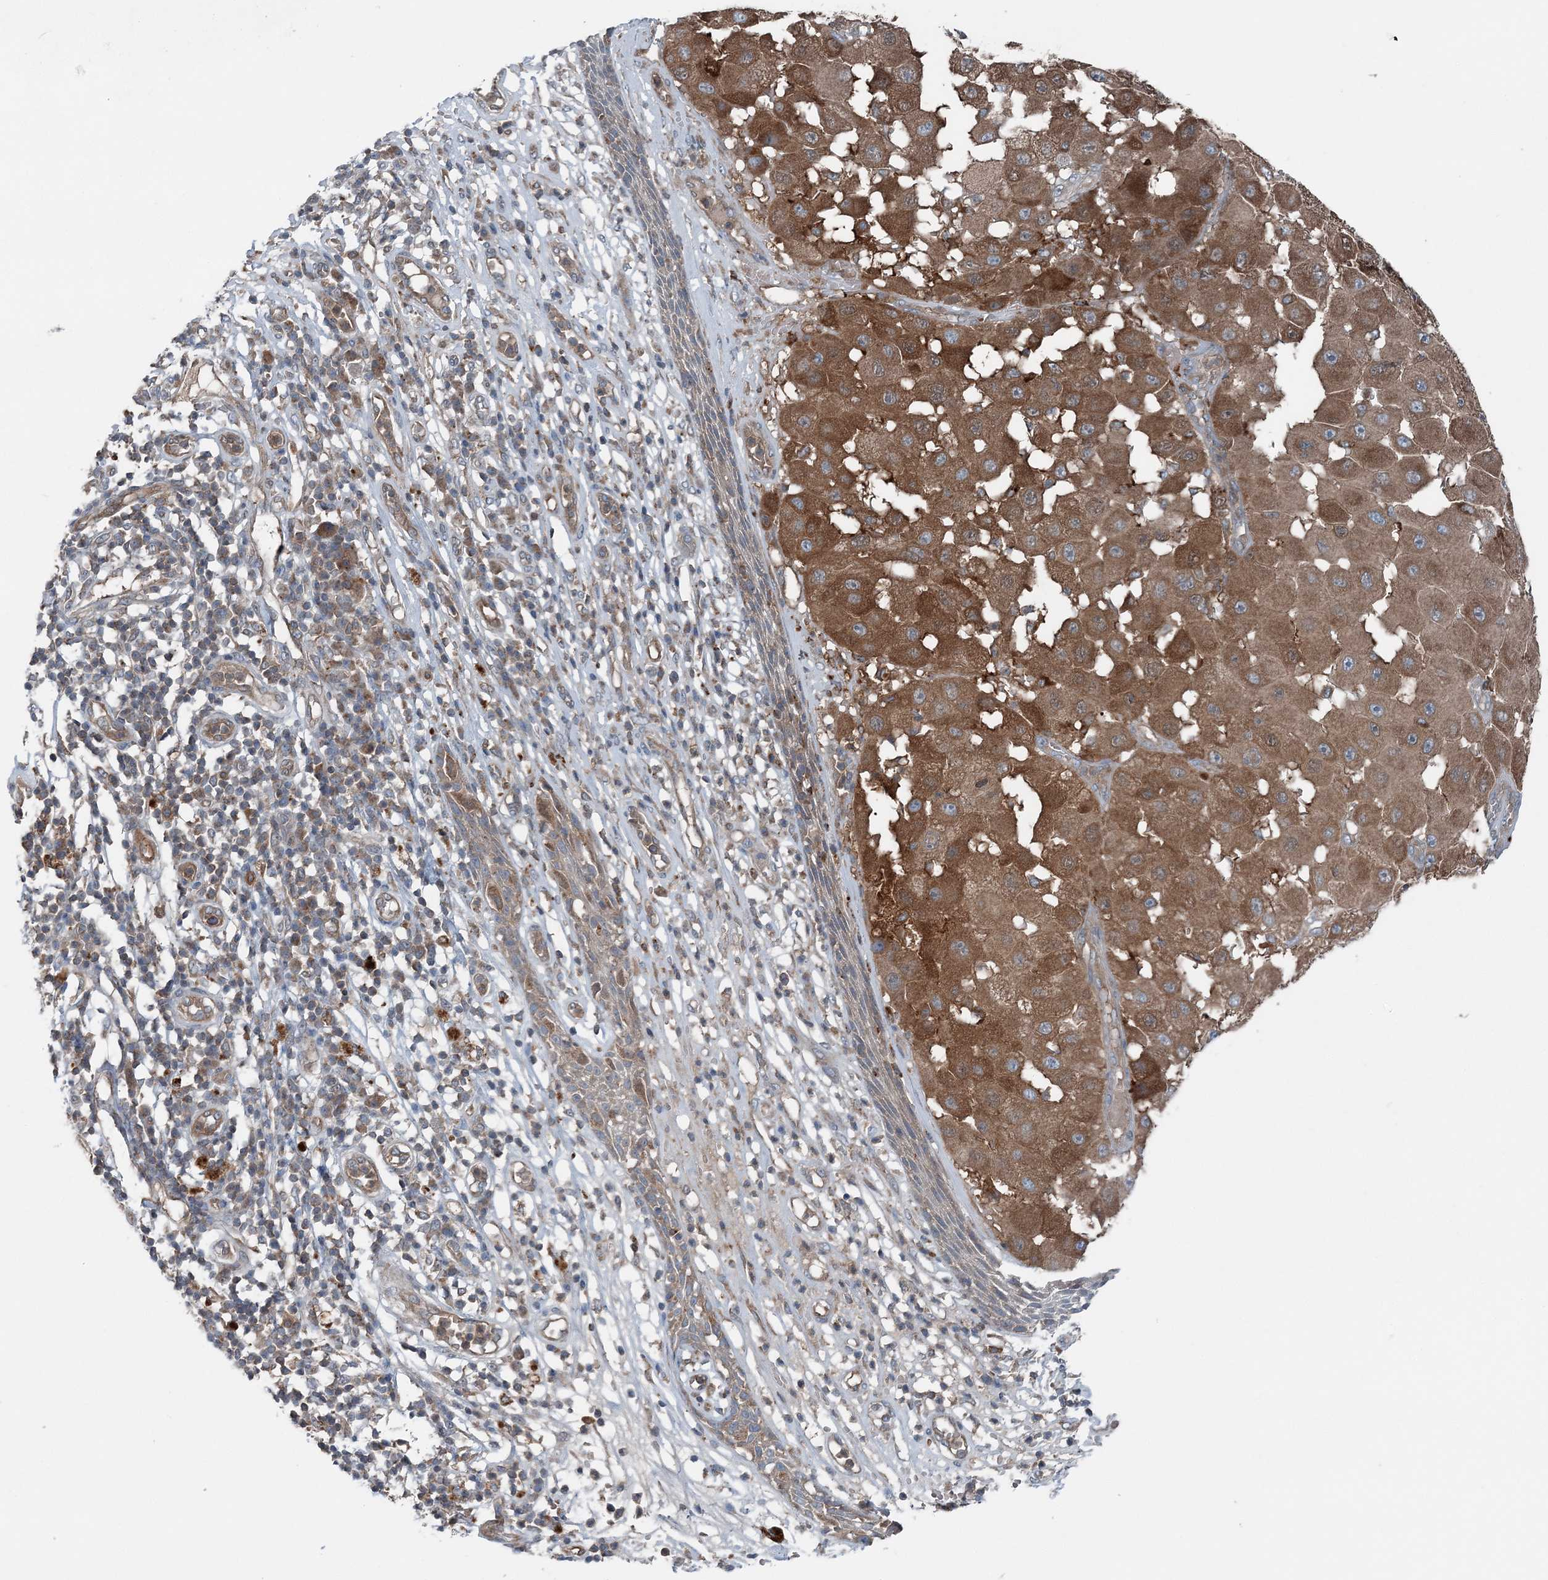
{"staining": {"intensity": "moderate", "quantity": ">75%", "location": "cytoplasmic/membranous"}, "tissue": "melanoma", "cell_type": "Tumor cells", "image_type": "cancer", "snomed": [{"axis": "morphology", "description": "Malignant melanoma, NOS"}, {"axis": "topography", "description": "Skin"}], "caption": "Immunohistochemical staining of melanoma displays moderate cytoplasmic/membranous protein staining in about >75% of tumor cells. (DAB (3,3'-diaminobenzidine) = brown stain, brightfield microscopy at high magnification).", "gene": "ASNSD1", "patient": {"sex": "female", "age": 81}}